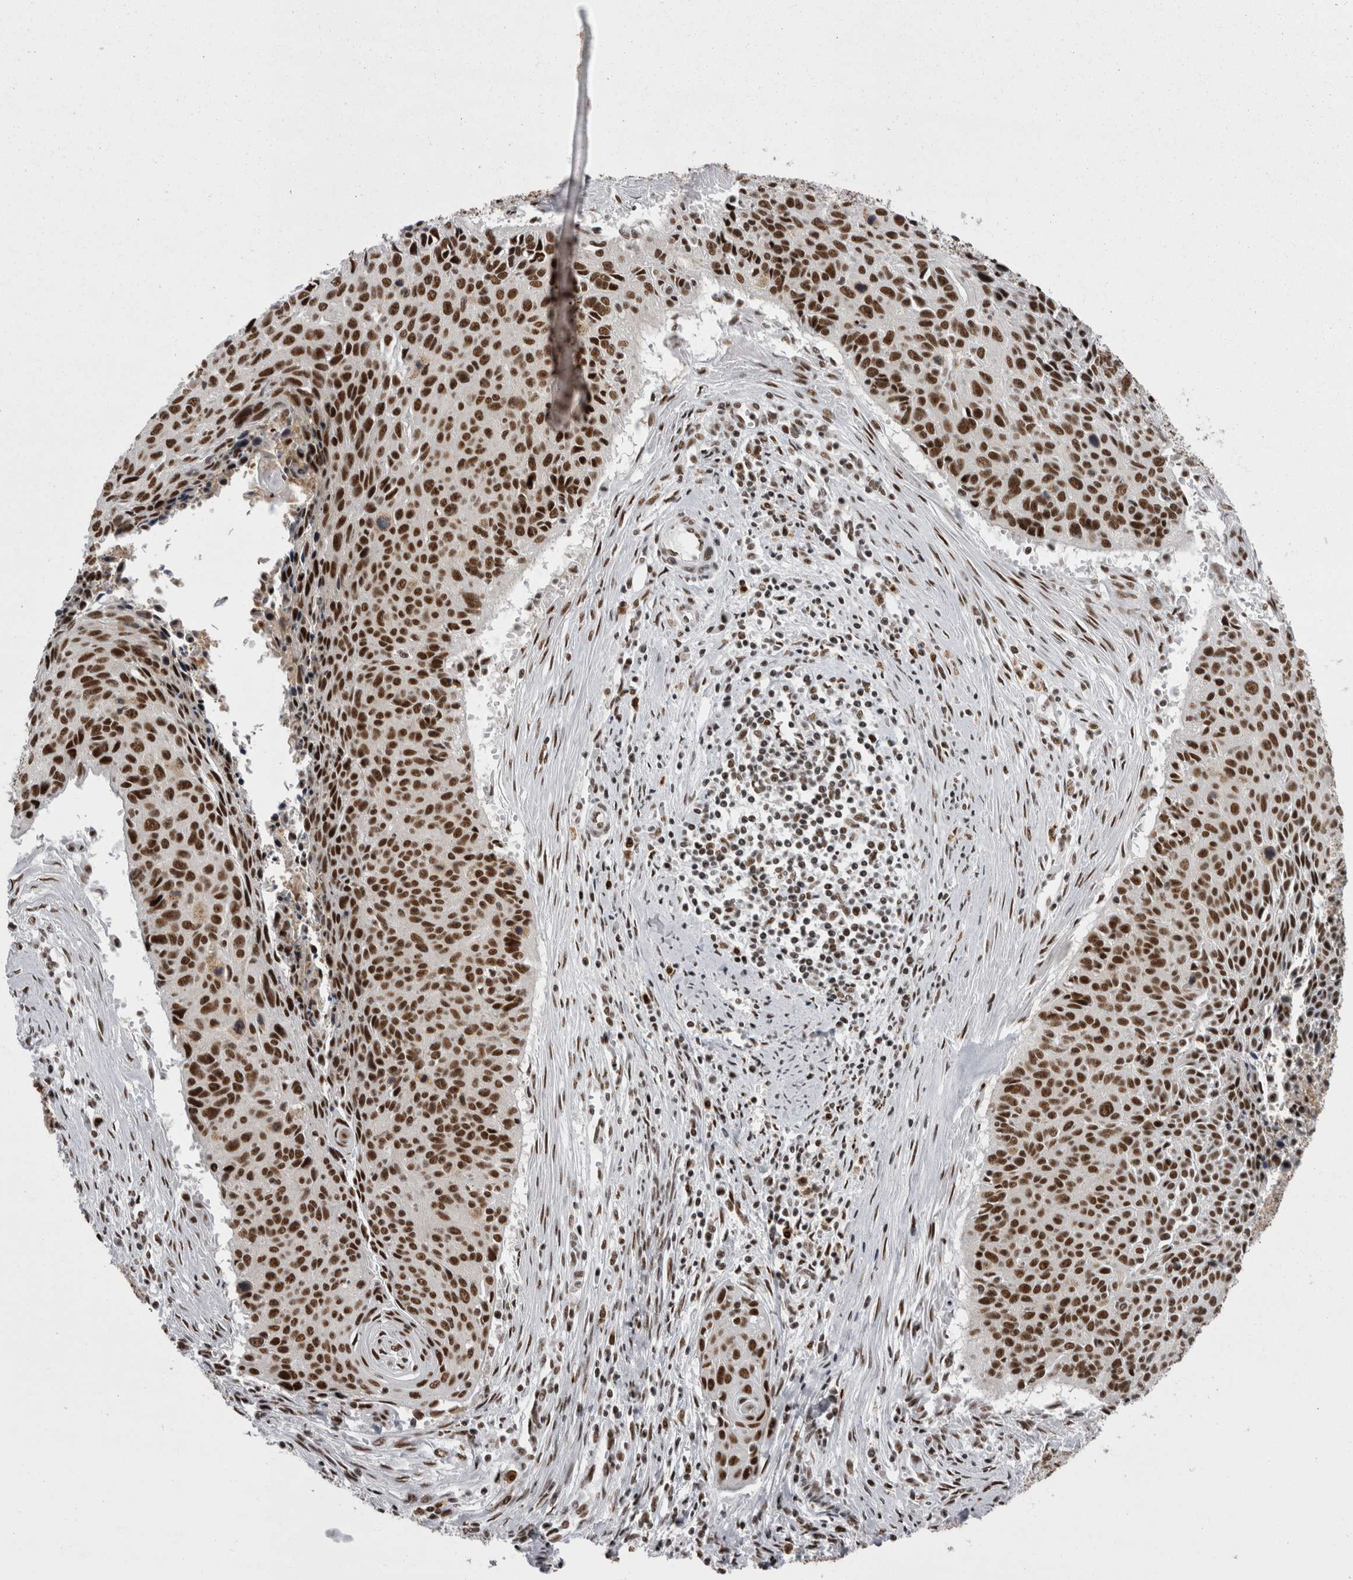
{"staining": {"intensity": "strong", "quantity": ">75%", "location": "nuclear"}, "tissue": "cervical cancer", "cell_type": "Tumor cells", "image_type": "cancer", "snomed": [{"axis": "morphology", "description": "Squamous cell carcinoma, NOS"}, {"axis": "topography", "description": "Cervix"}], "caption": "A high-resolution micrograph shows immunohistochemistry (IHC) staining of cervical cancer, which shows strong nuclear expression in approximately >75% of tumor cells.", "gene": "SNRNP40", "patient": {"sex": "female", "age": 55}}